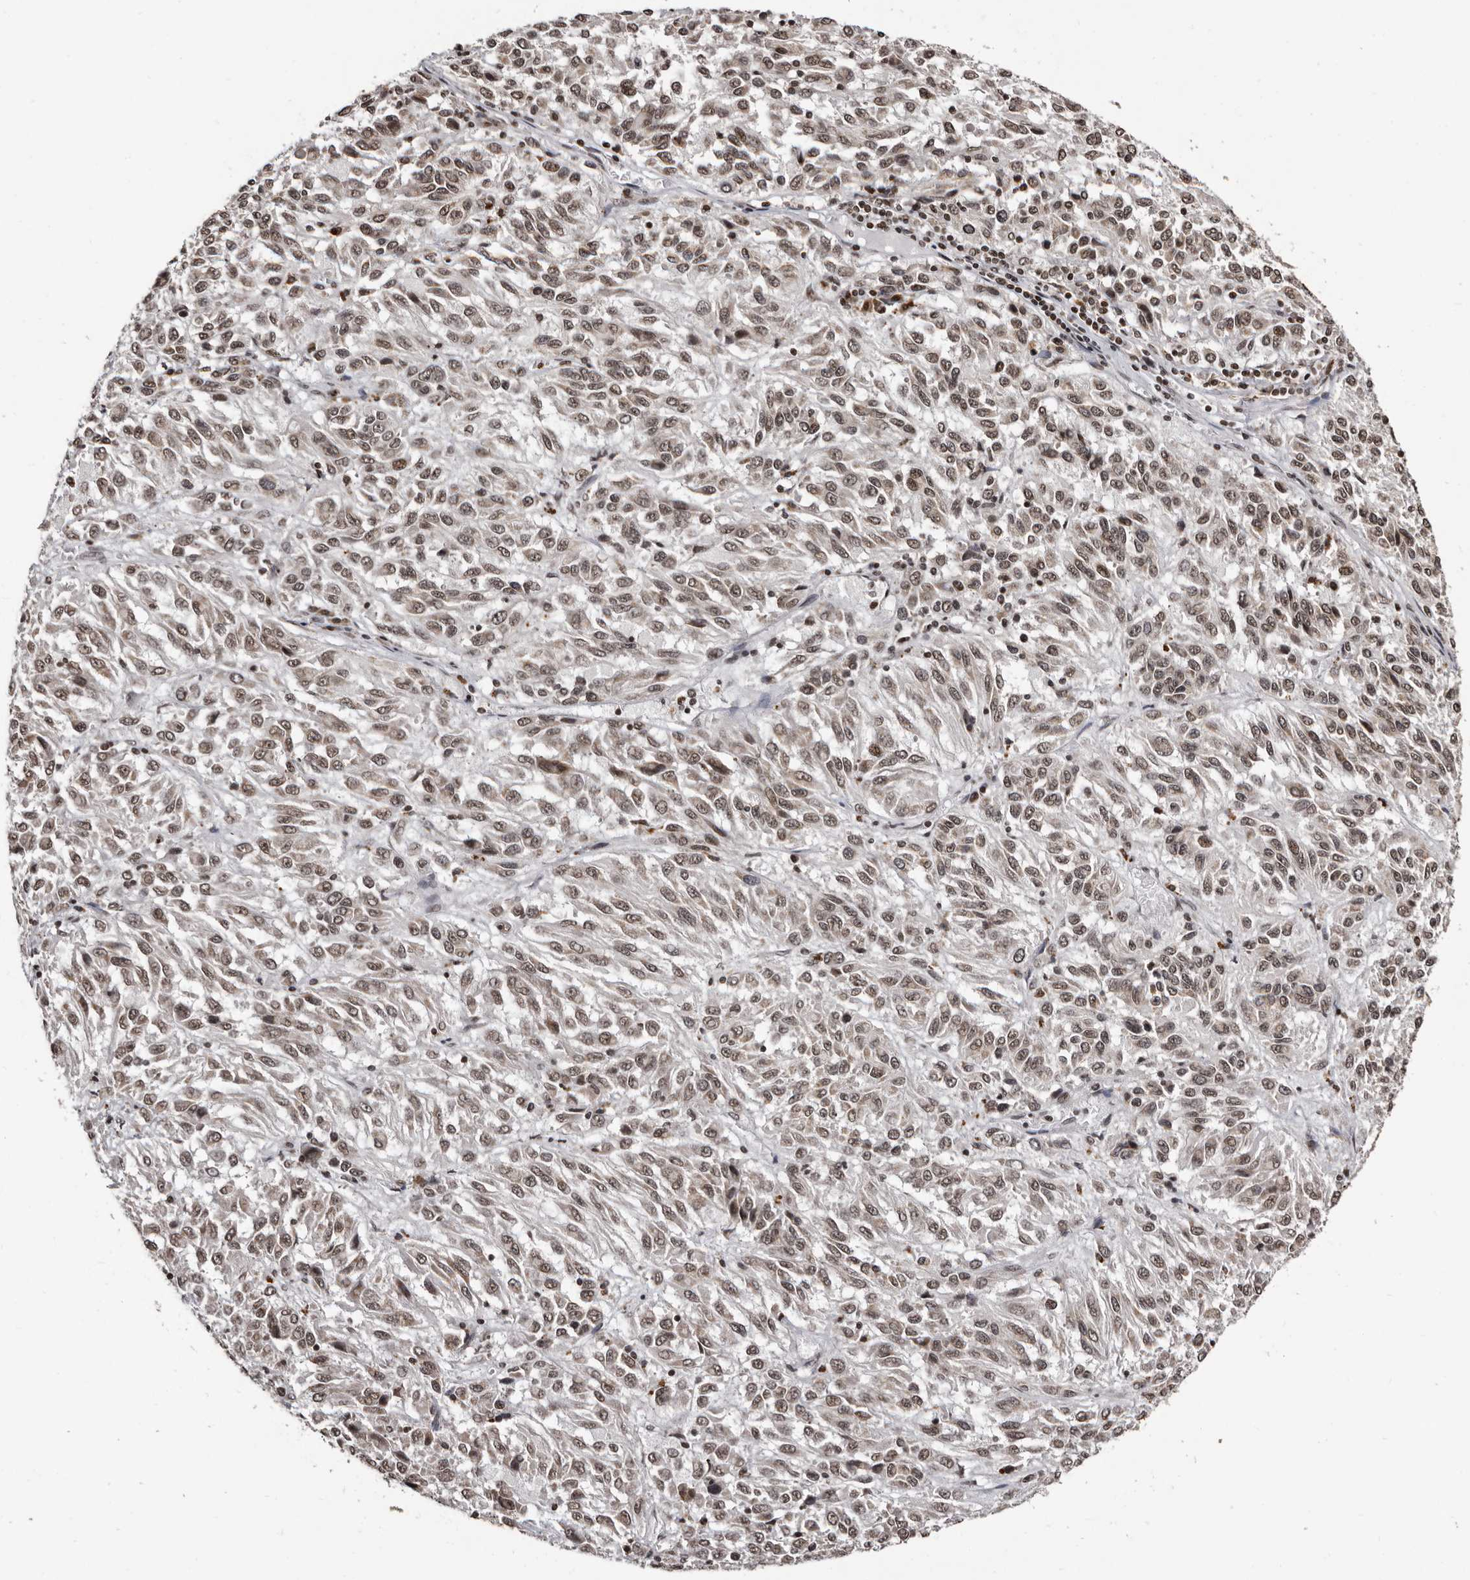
{"staining": {"intensity": "weak", "quantity": ">75%", "location": "cytoplasmic/membranous,nuclear"}, "tissue": "melanoma", "cell_type": "Tumor cells", "image_type": "cancer", "snomed": [{"axis": "morphology", "description": "Malignant melanoma, Metastatic site"}, {"axis": "topography", "description": "Lung"}], "caption": "Weak cytoplasmic/membranous and nuclear staining for a protein is identified in about >75% of tumor cells of malignant melanoma (metastatic site) using immunohistochemistry.", "gene": "THUMPD1", "patient": {"sex": "male", "age": 64}}